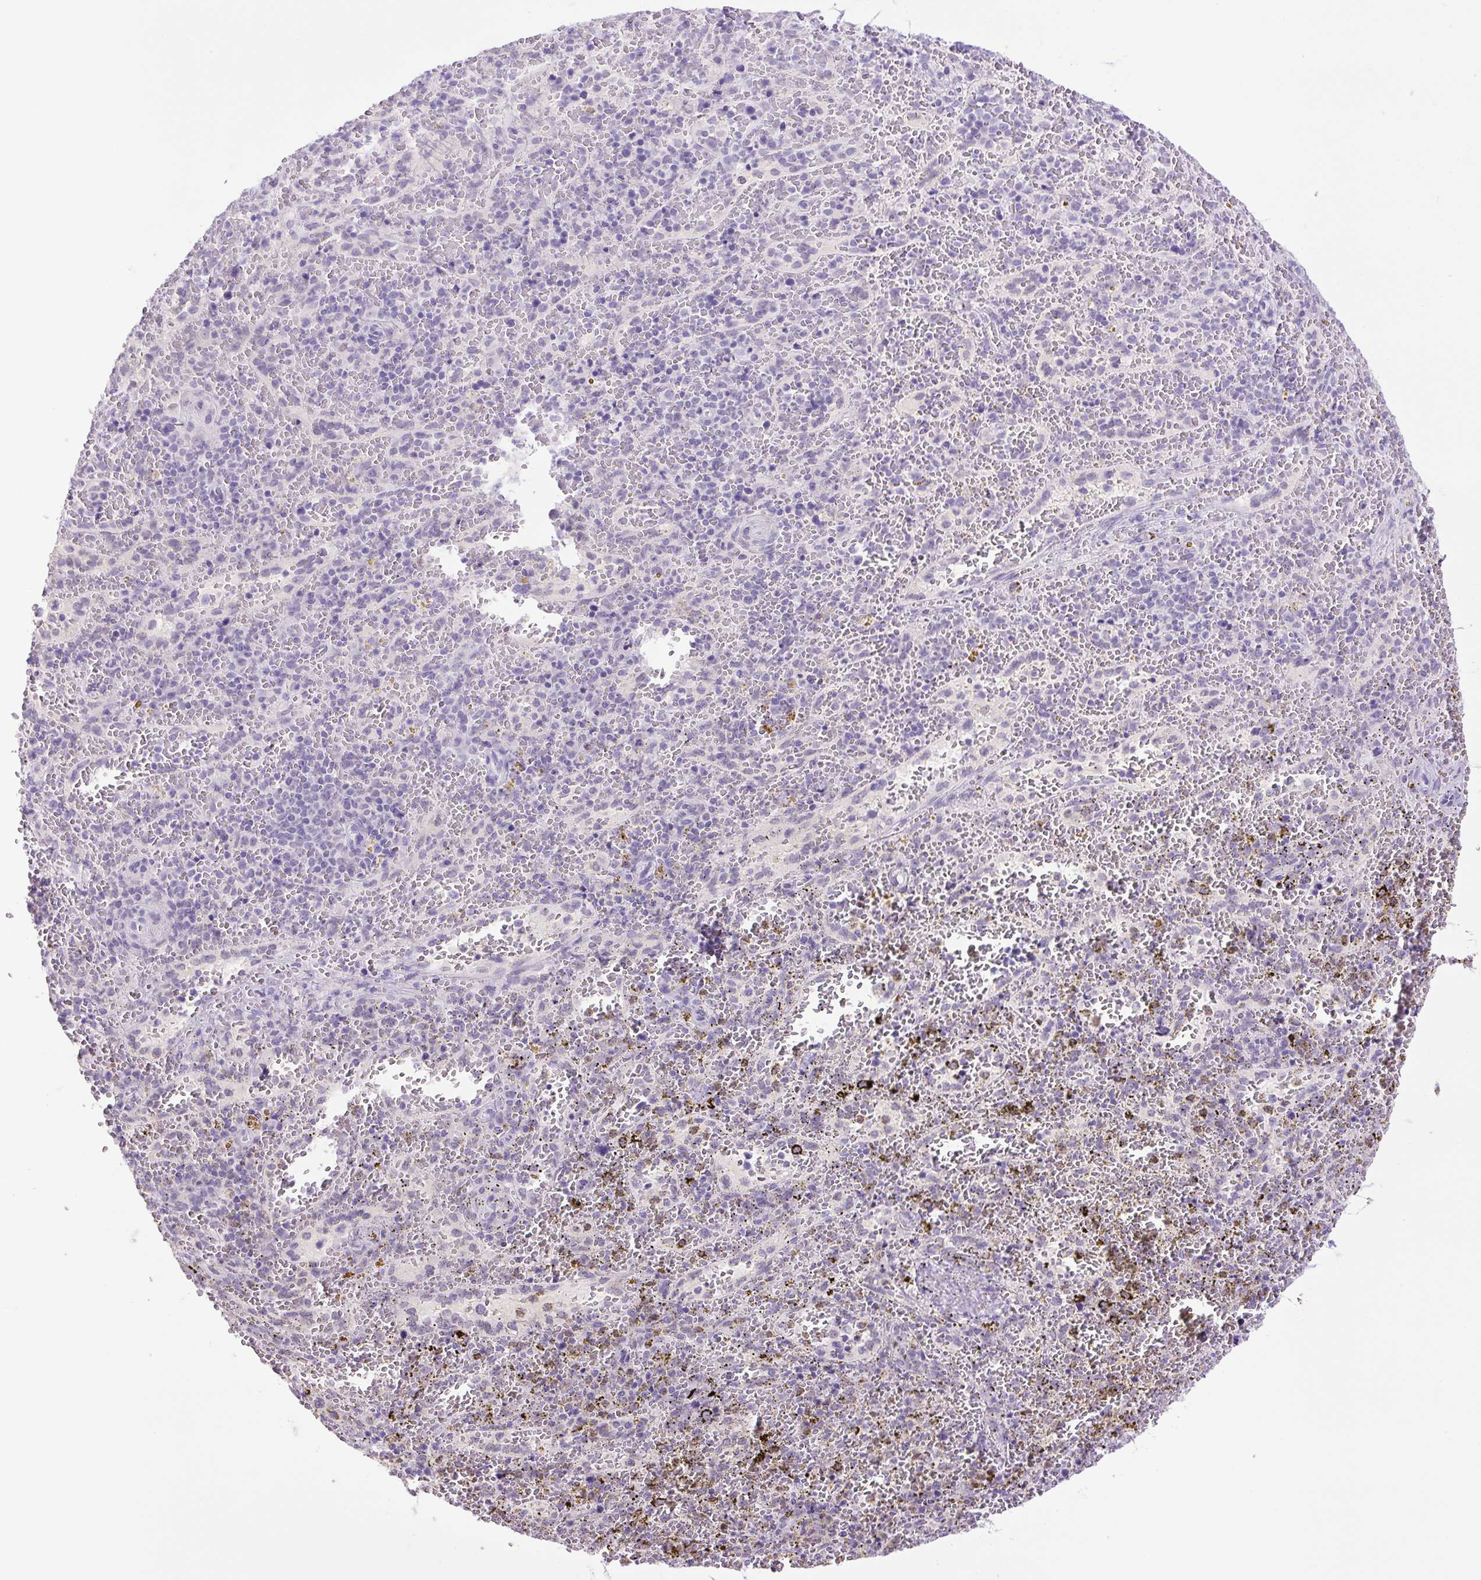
{"staining": {"intensity": "negative", "quantity": "none", "location": "none"}, "tissue": "spleen", "cell_type": "Cells in red pulp", "image_type": "normal", "snomed": [{"axis": "morphology", "description": "Normal tissue, NOS"}, {"axis": "topography", "description": "Spleen"}], "caption": "DAB immunohistochemical staining of benign human spleen exhibits no significant staining in cells in red pulp. (DAB (3,3'-diaminobenzidine) immunohistochemistry visualized using brightfield microscopy, high magnification).", "gene": "KPNA1", "patient": {"sex": "female", "age": 50}}